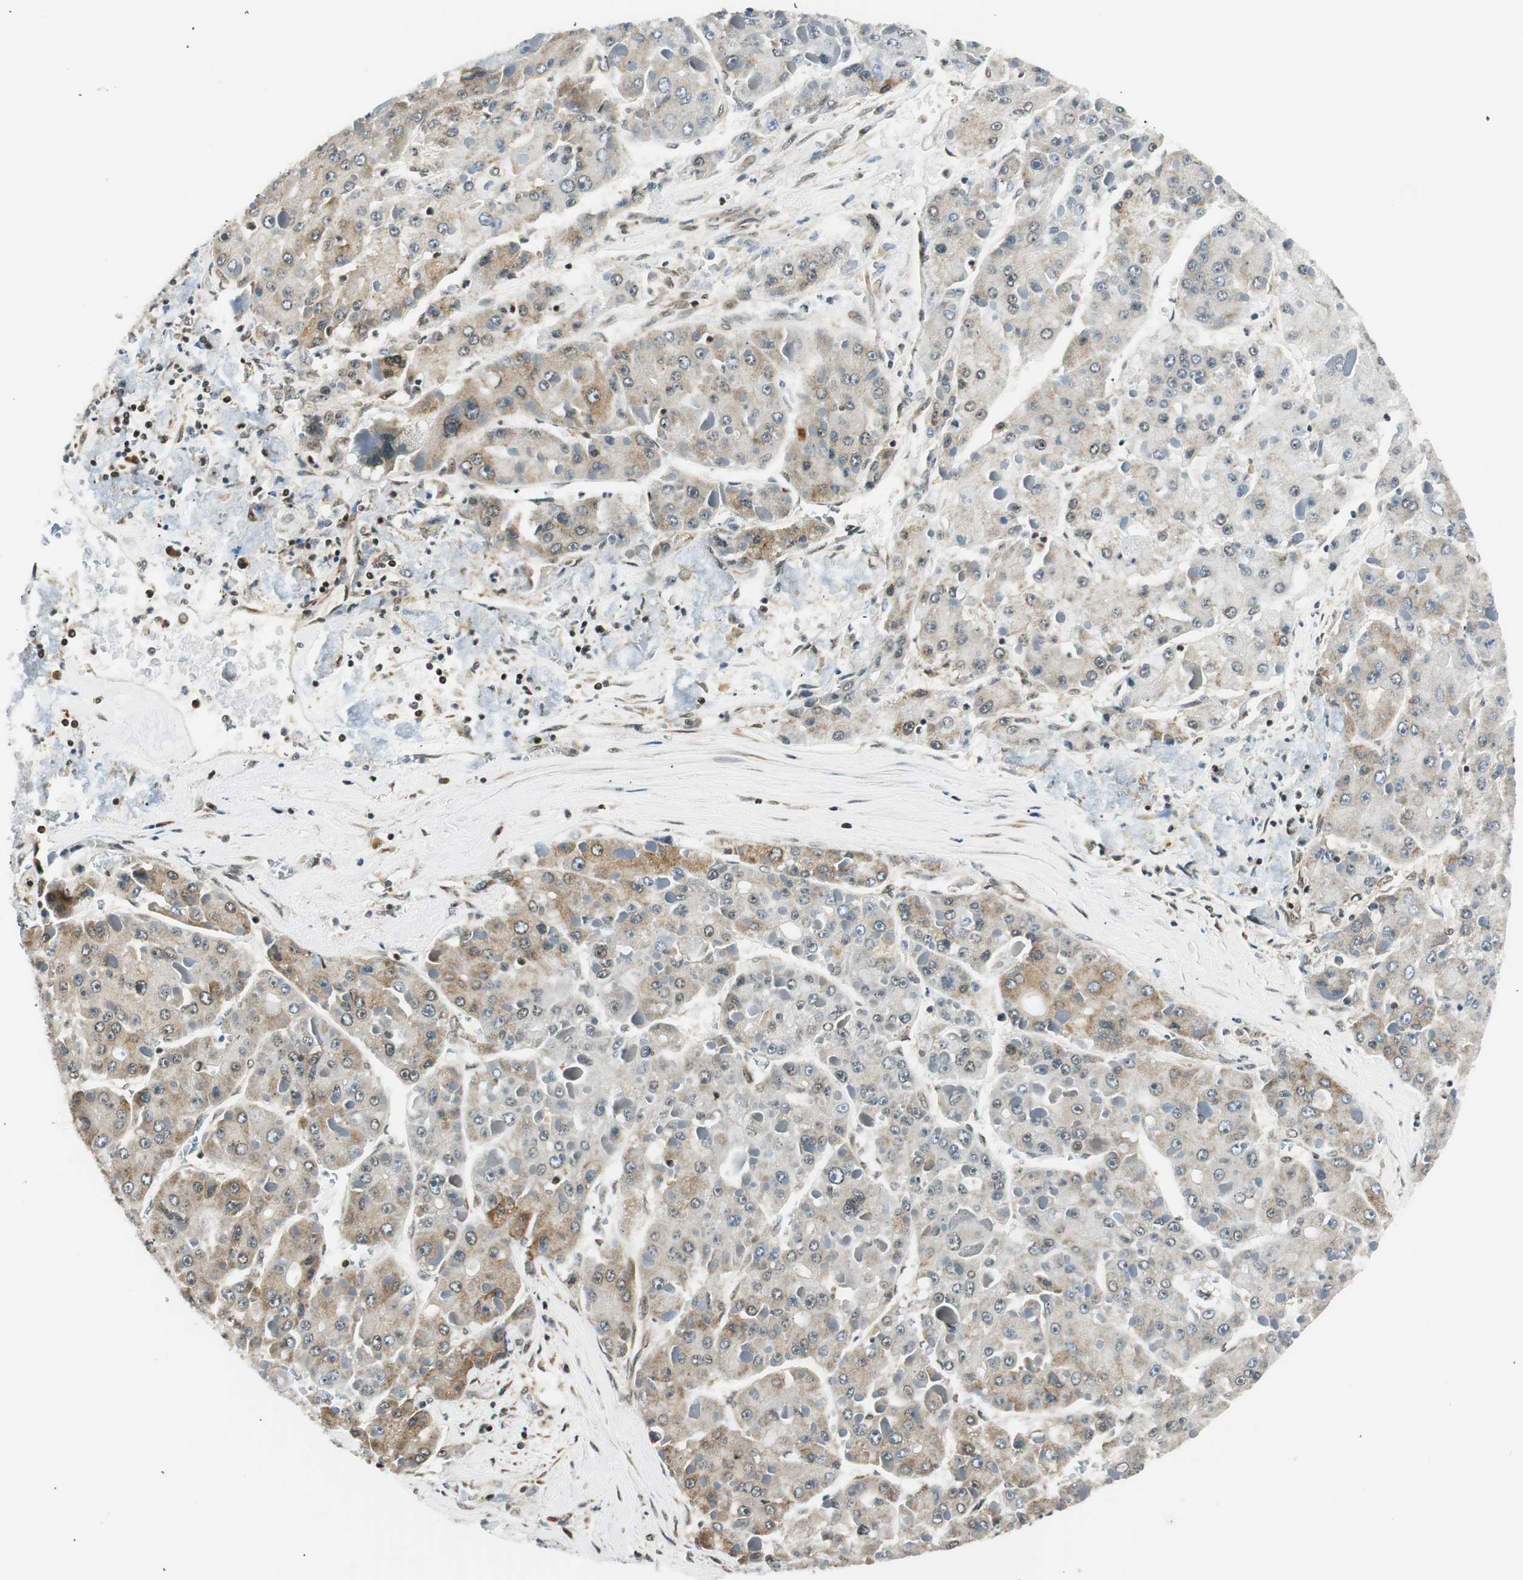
{"staining": {"intensity": "weak", "quantity": "<25%", "location": "cytoplasmic/membranous"}, "tissue": "liver cancer", "cell_type": "Tumor cells", "image_type": "cancer", "snomed": [{"axis": "morphology", "description": "Carcinoma, Hepatocellular, NOS"}, {"axis": "topography", "description": "Liver"}], "caption": "Liver hepatocellular carcinoma was stained to show a protein in brown. There is no significant positivity in tumor cells.", "gene": "RING1", "patient": {"sex": "female", "age": 73}}